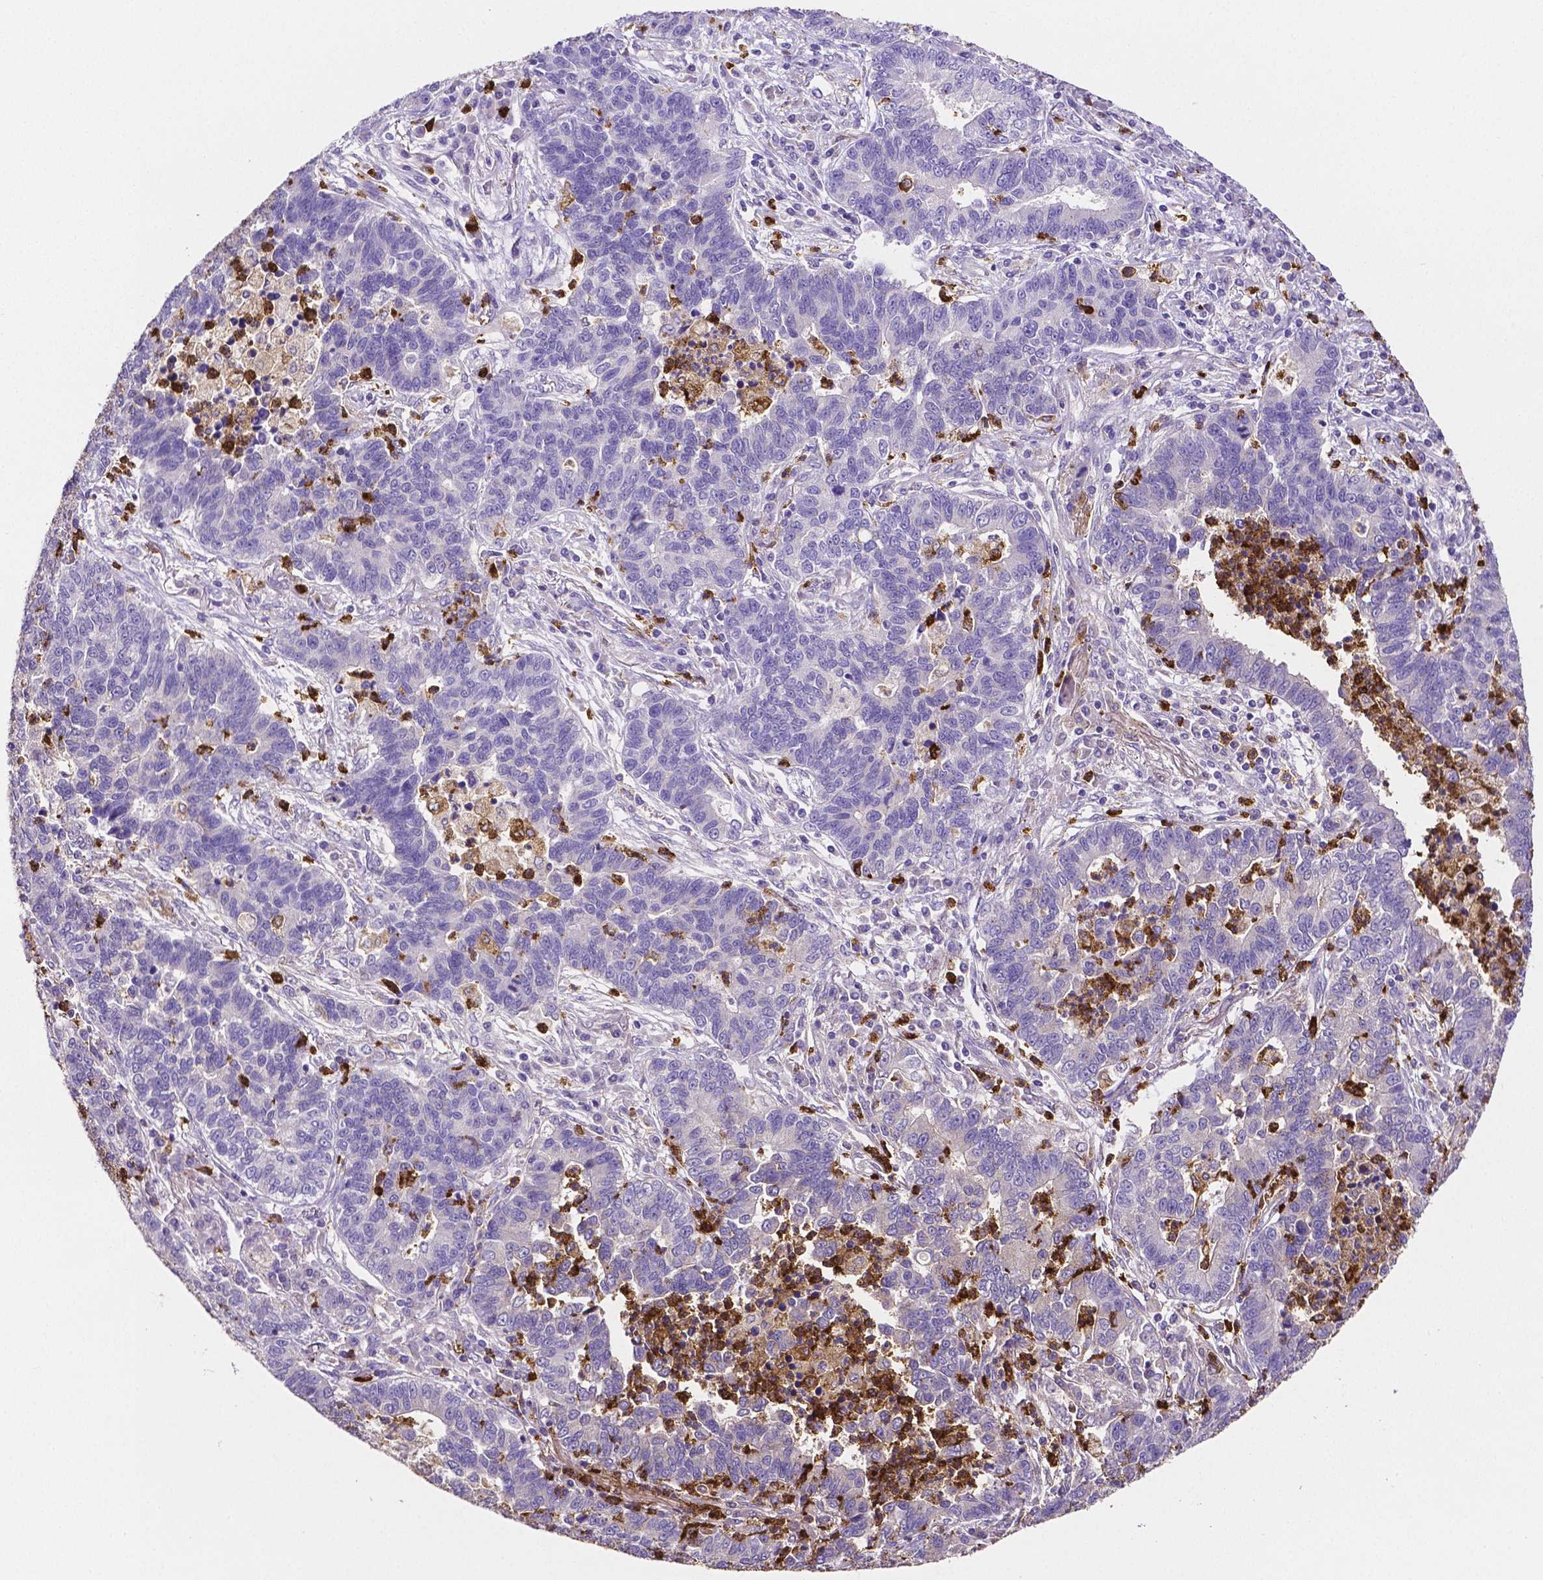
{"staining": {"intensity": "negative", "quantity": "none", "location": "none"}, "tissue": "lung cancer", "cell_type": "Tumor cells", "image_type": "cancer", "snomed": [{"axis": "morphology", "description": "Adenocarcinoma, NOS"}, {"axis": "topography", "description": "Lung"}], "caption": "Lung cancer was stained to show a protein in brown. There is no significant positivity in tumor cells. The staining was performed using DAB to visualize the protein expression in brown, while the nuclei were stained in blue with hematoxylin (Magnification: 20x).", "gene": "MMP9", "patient": {"sex": "female", "age": 57}}